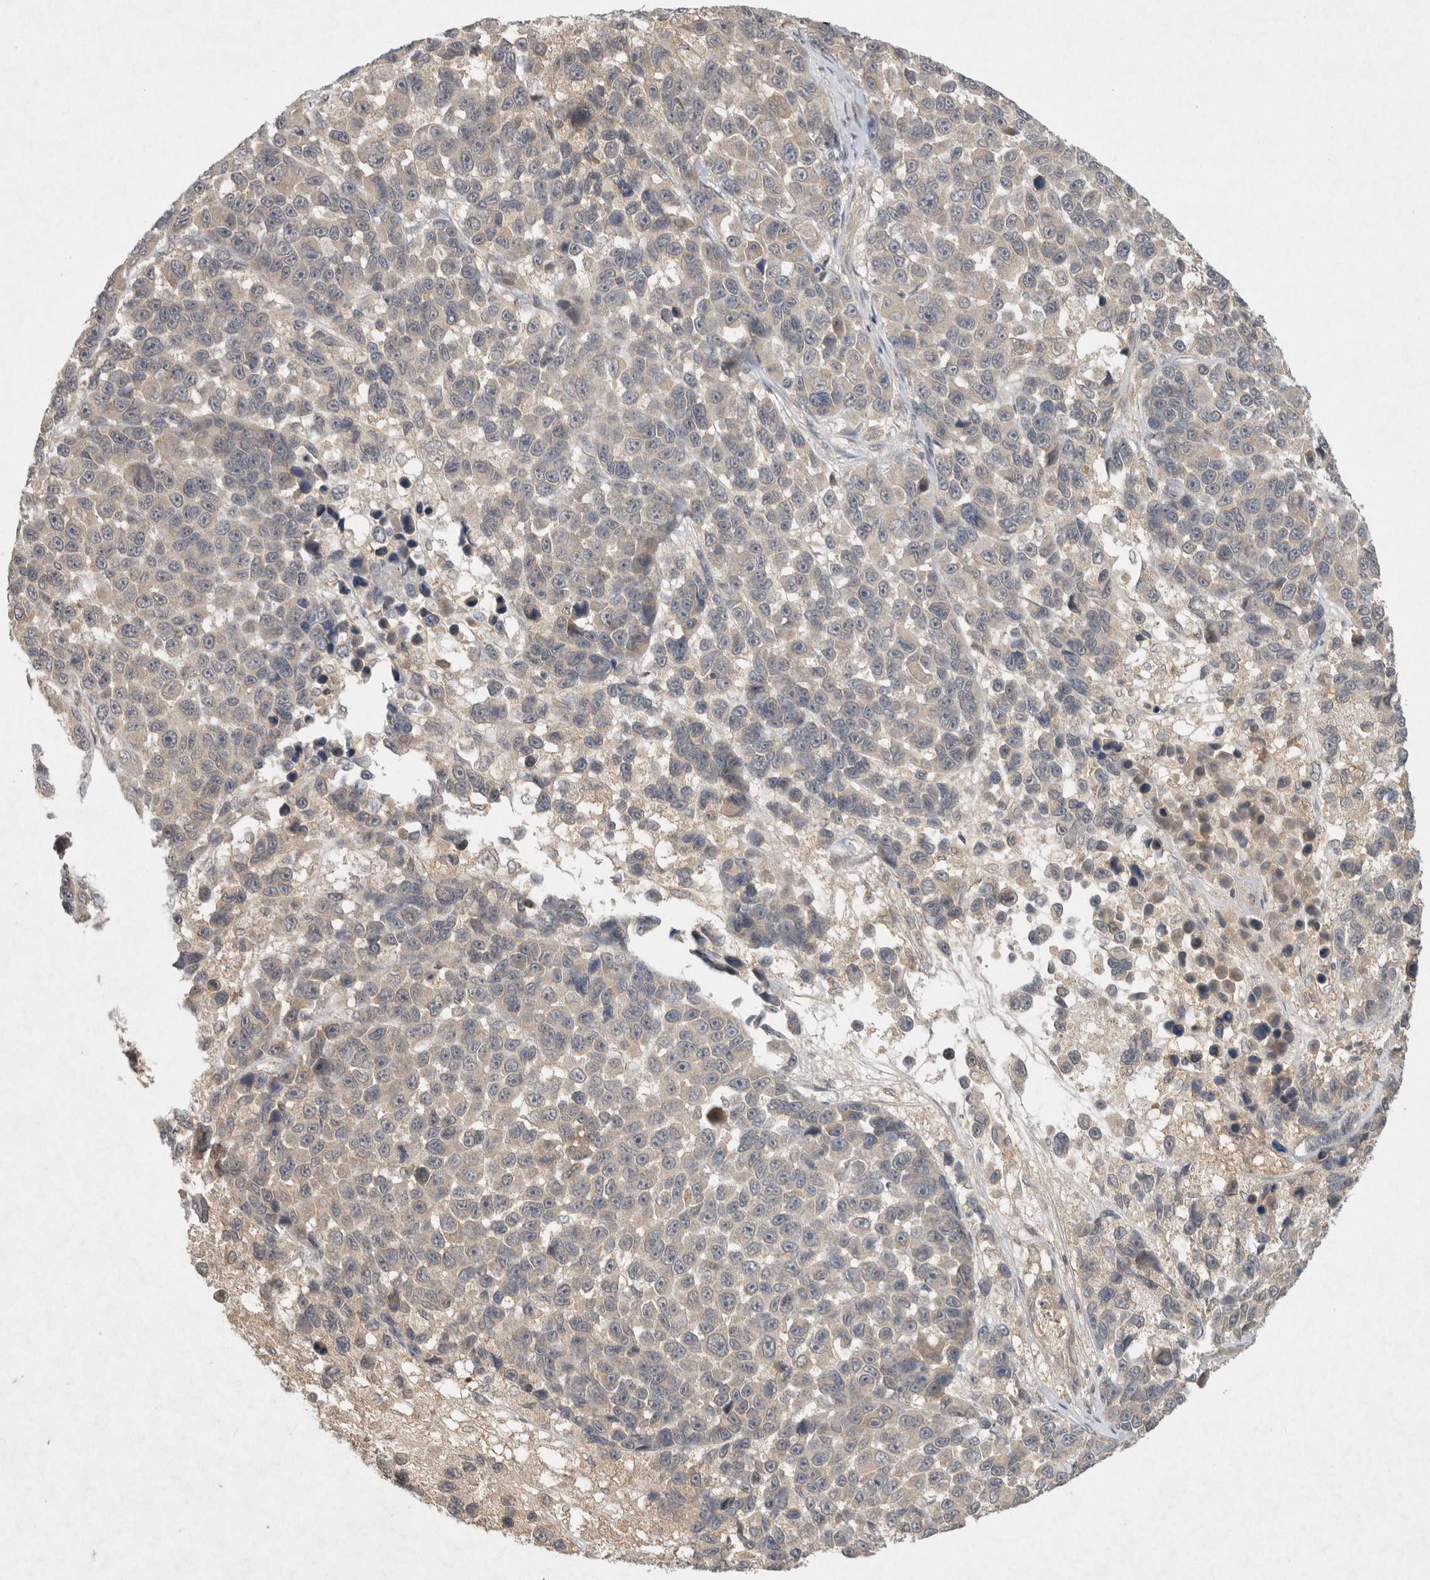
{"staining": {"intensity": "negative", "quantity": "none", "location": "none"}, "tissue": "melanoma", "cell_type": "Tumor cells", "image_type": "cancer", "snomed": [{"axis": "morphology", "description": "Malignant melanoma, NOS"}, {"axis": "topography", "description": "Skin"}], "caption": "Immunohistochemical staining of human malignant melanoma shows no significant expression in tumor cells.", "gene": "LOXL2", "patient": {"sex": "male", "age": 53}}